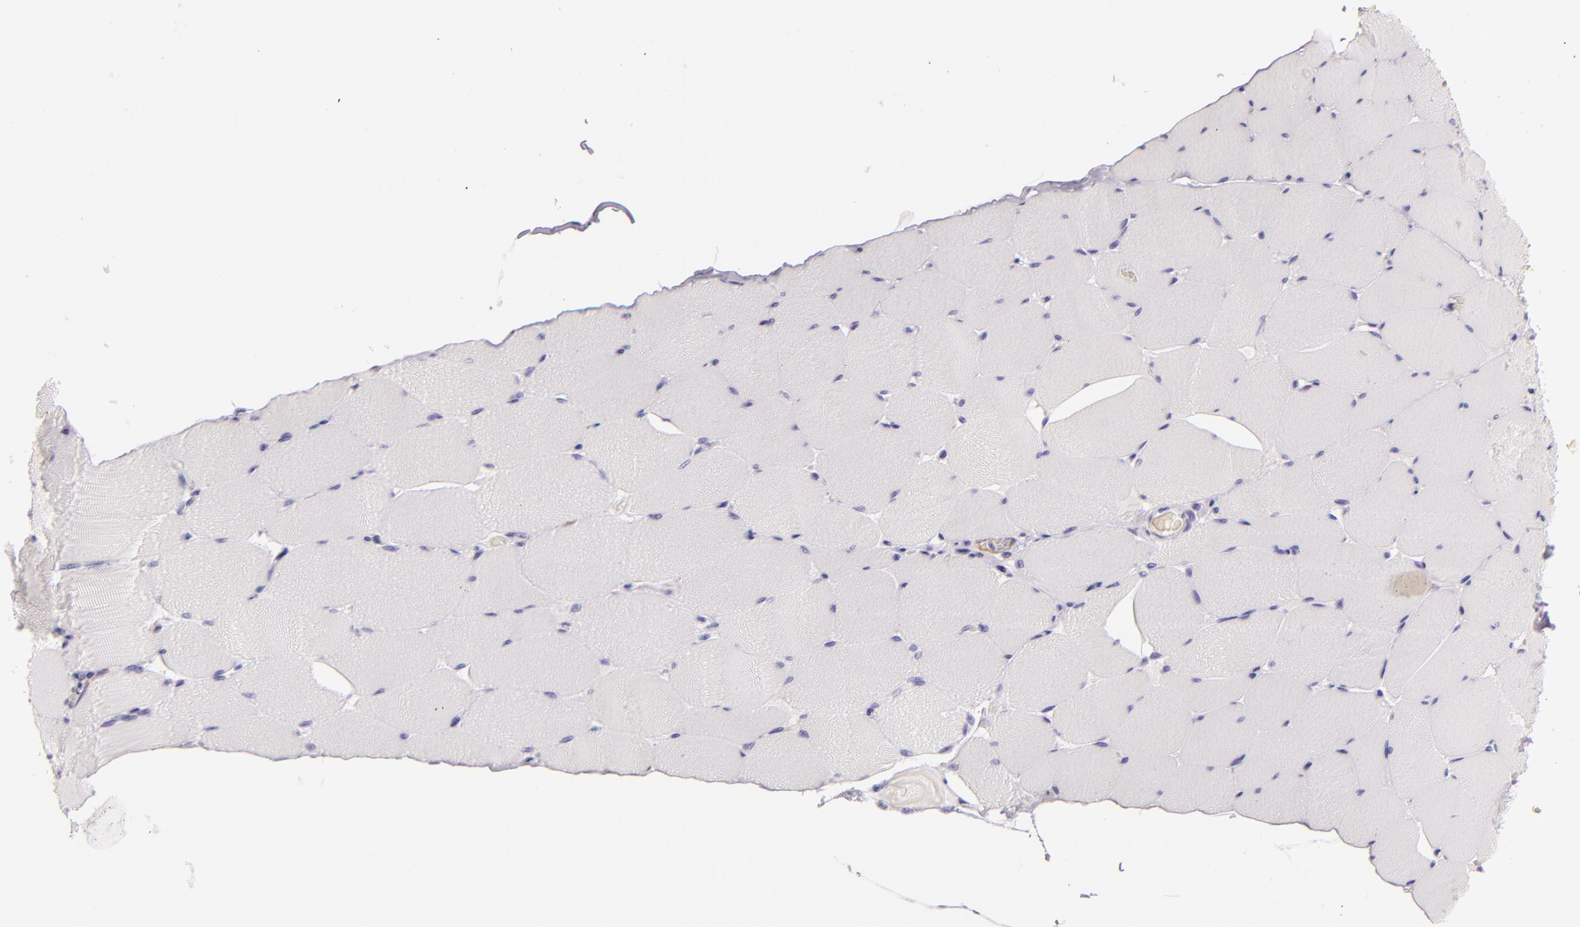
{"staining": {"intensity": "negative", "quantity": "none", "location": "none"}, "tissue": "skeletal muscle", "cell_type": "Myocytes", "image_type": "normal", "snomed": [{"axis": "morphology", "description": "Normal tissue, NOS"}, {"axis": "topography", "description": "Skeletal muscle"}], "caption": "Histopathology image shows no significant protein staining in myocytes of unremarkable skeletal muscle.", "gene": "SELP", "patient": {"sex": "male", "age": 62}}